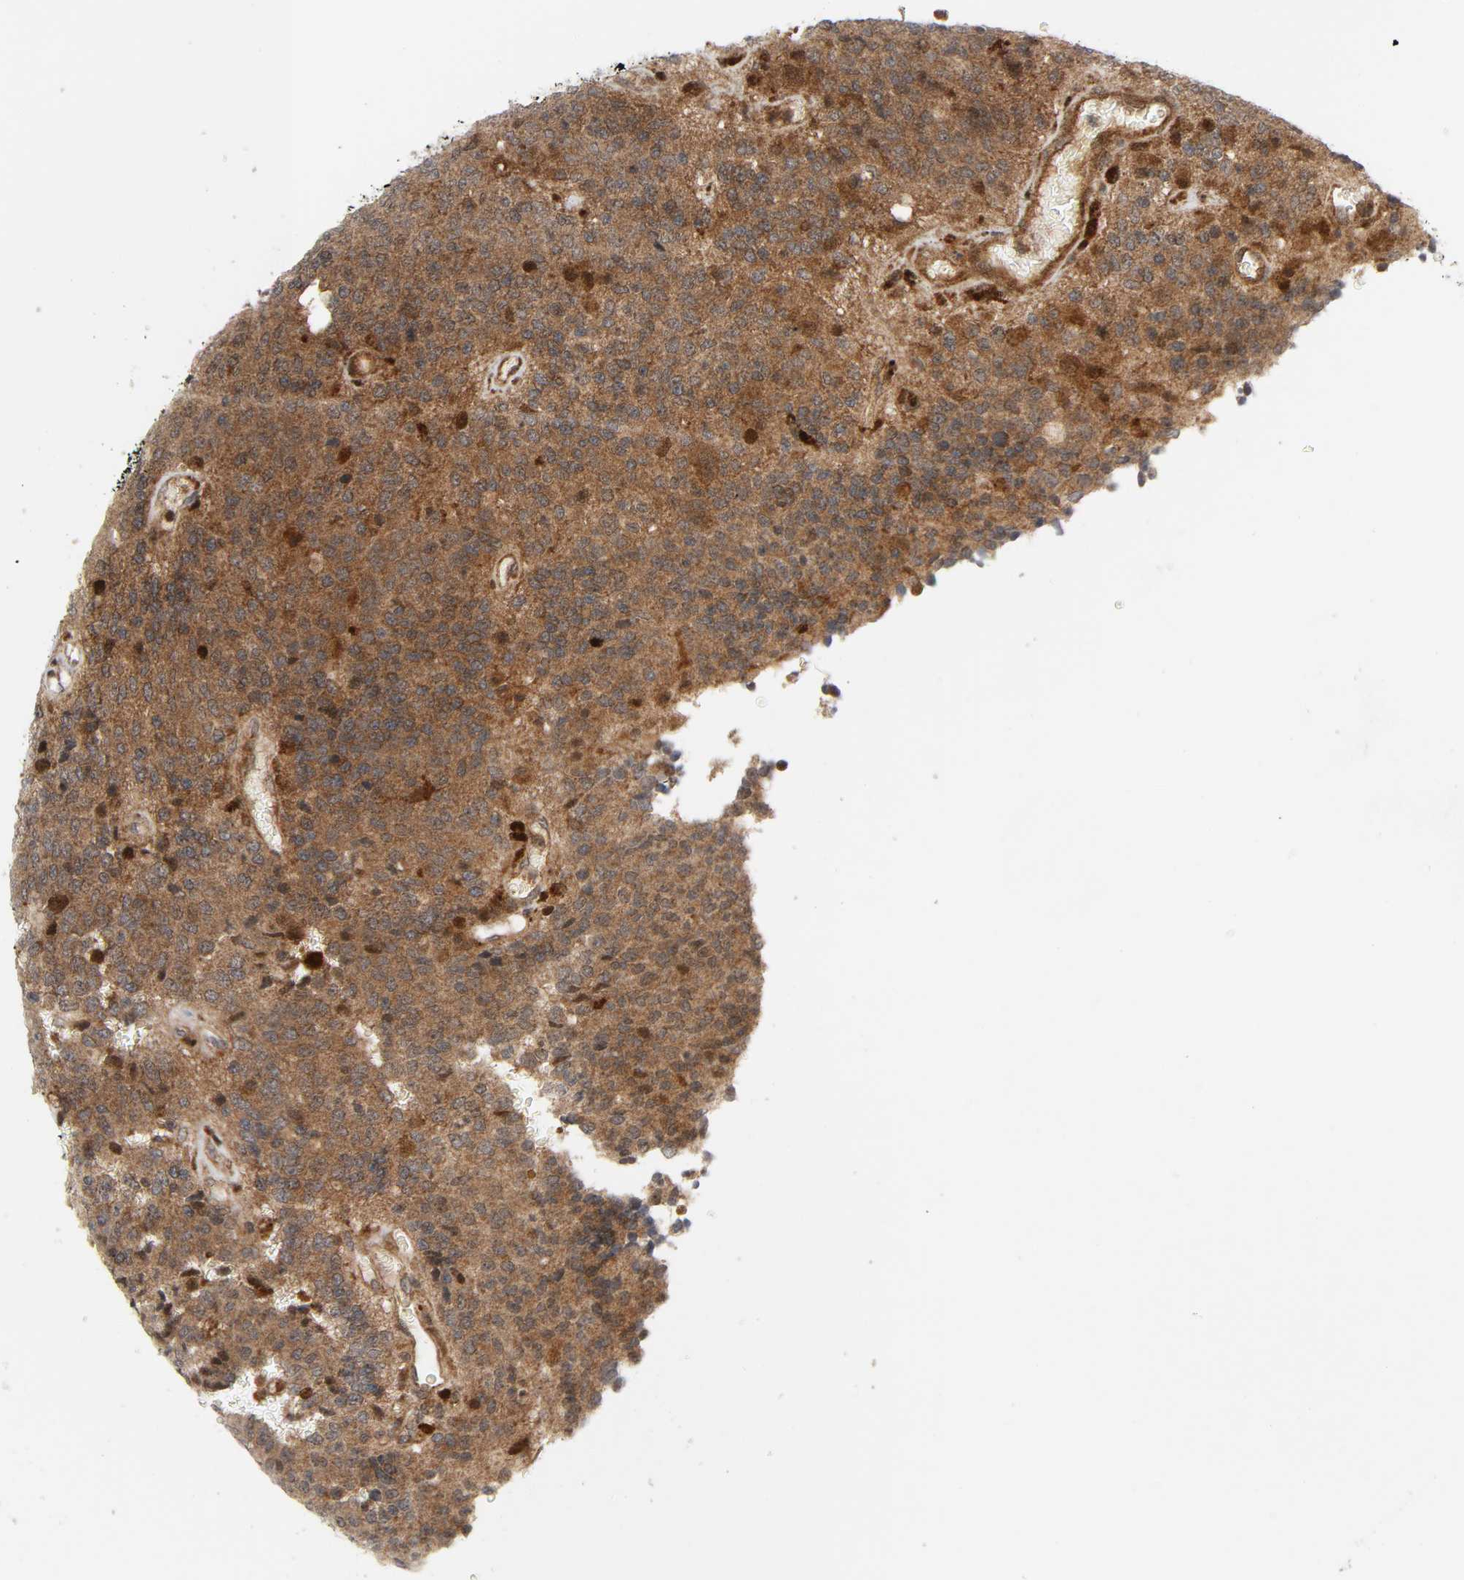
{"staining": {"intensity": "moderate", "quantity": ">75%", "location": "cytoplasmic/membranous"}, "tissue": "glioma", "cell_type": "Tumor cells", "image_type": "cancer", "snomed": [{"axis": "morphology", "description": "Glioma, malignant, High grade"}, {"axis": "topography", "description": "pancreas cauda"}], "caption": "Protein expression analysis of malignant high-grade glioma displays moderate cytoplasmic/membranous staining in about >75% of tumor cells.", "gene": "CHUK", "patient": {"sex": "male", "age": 60}}